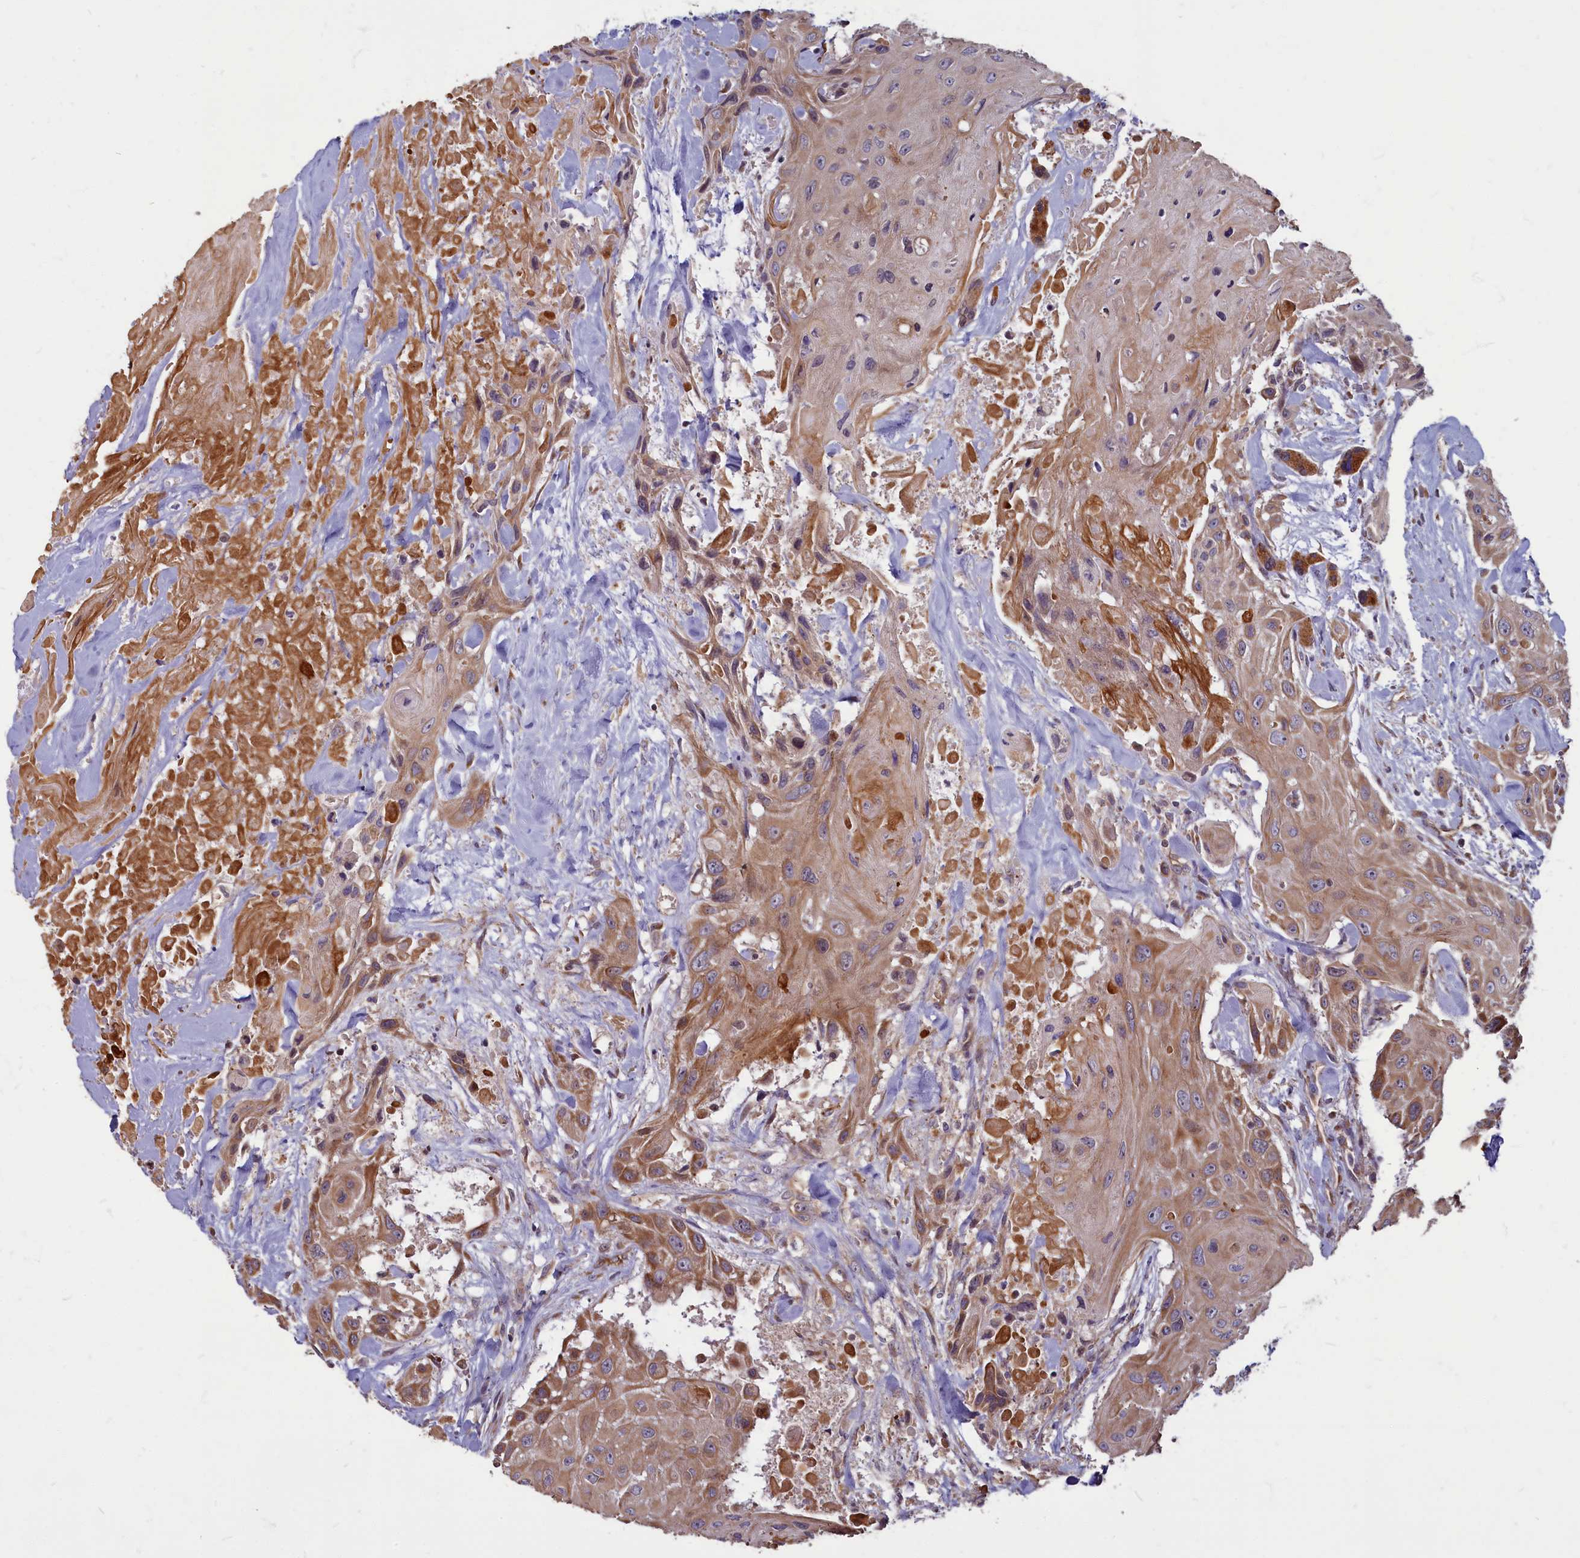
{"staining": {"intensity": "moderate", "quantity": ">75%", "location": "cytoplasmic/membranous"}, "tissue": "head and neck cancer", "cell_type": "Tumor cells", "image_type": "cancer", "snomed": [{"axis": "morphology", "description": "Squamous cell carcinoma, NOS"}, {"axis": "topography", "description": "Head-Neck"}], "caption": "Protein expression analysis of human head and neck cancer (squamous cell carcinoma) reveals moderate cytoplasmic/membranous positivity in approximately >75% of tumor cells.", "gene": "MYCBP", "patient": {"sex": "male", "age": 81}}